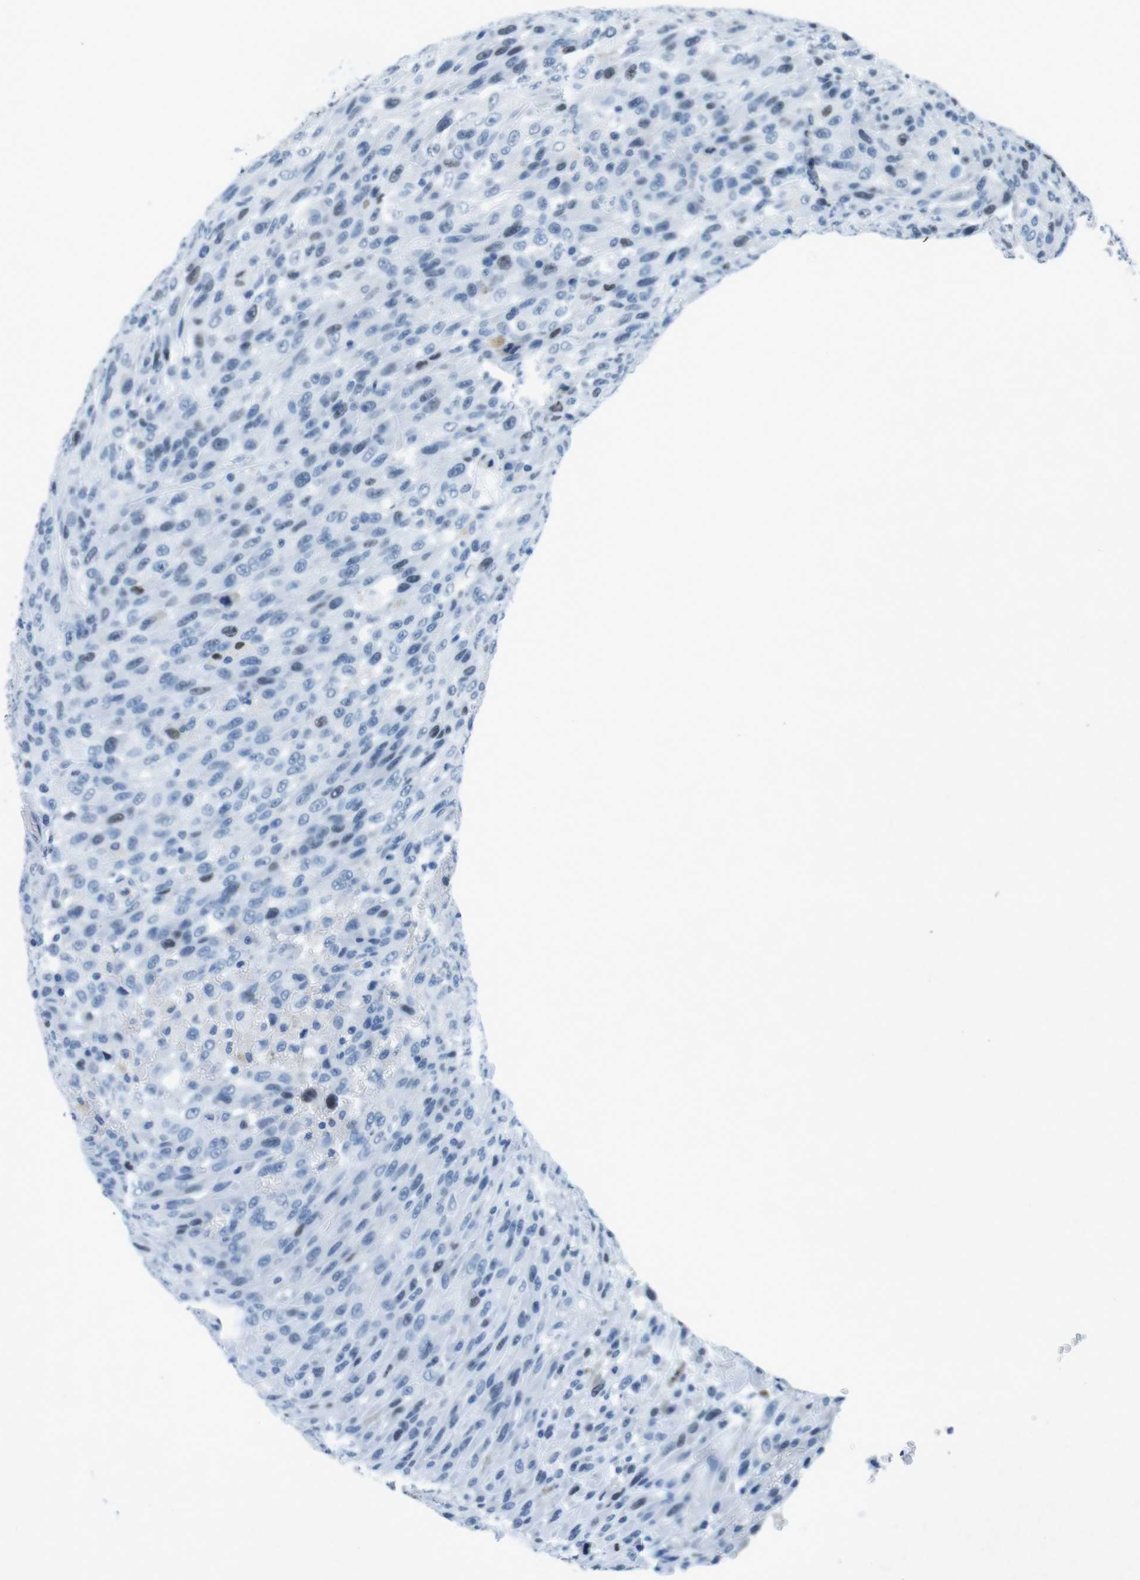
{"staining": {"intensity": "weak", "quantity": "<25%", "location": "nuclear"}, "tissue": "urothelial cancer", "cell_type": "Tumor cells", "image_type": "cancer", "snomed": [{"axis": "morphology", "description": "Urothelial carcinoma, High grade"}, {"axis": "topography", "description": "Urinary bladder"}], "caption": "Photomicrograph shows no protein positivity in tumor cells of high-grade urothelial carcinoma tissue.", "gene": "CTAG1B", "patient": {"sex": "male", "age": 66}}